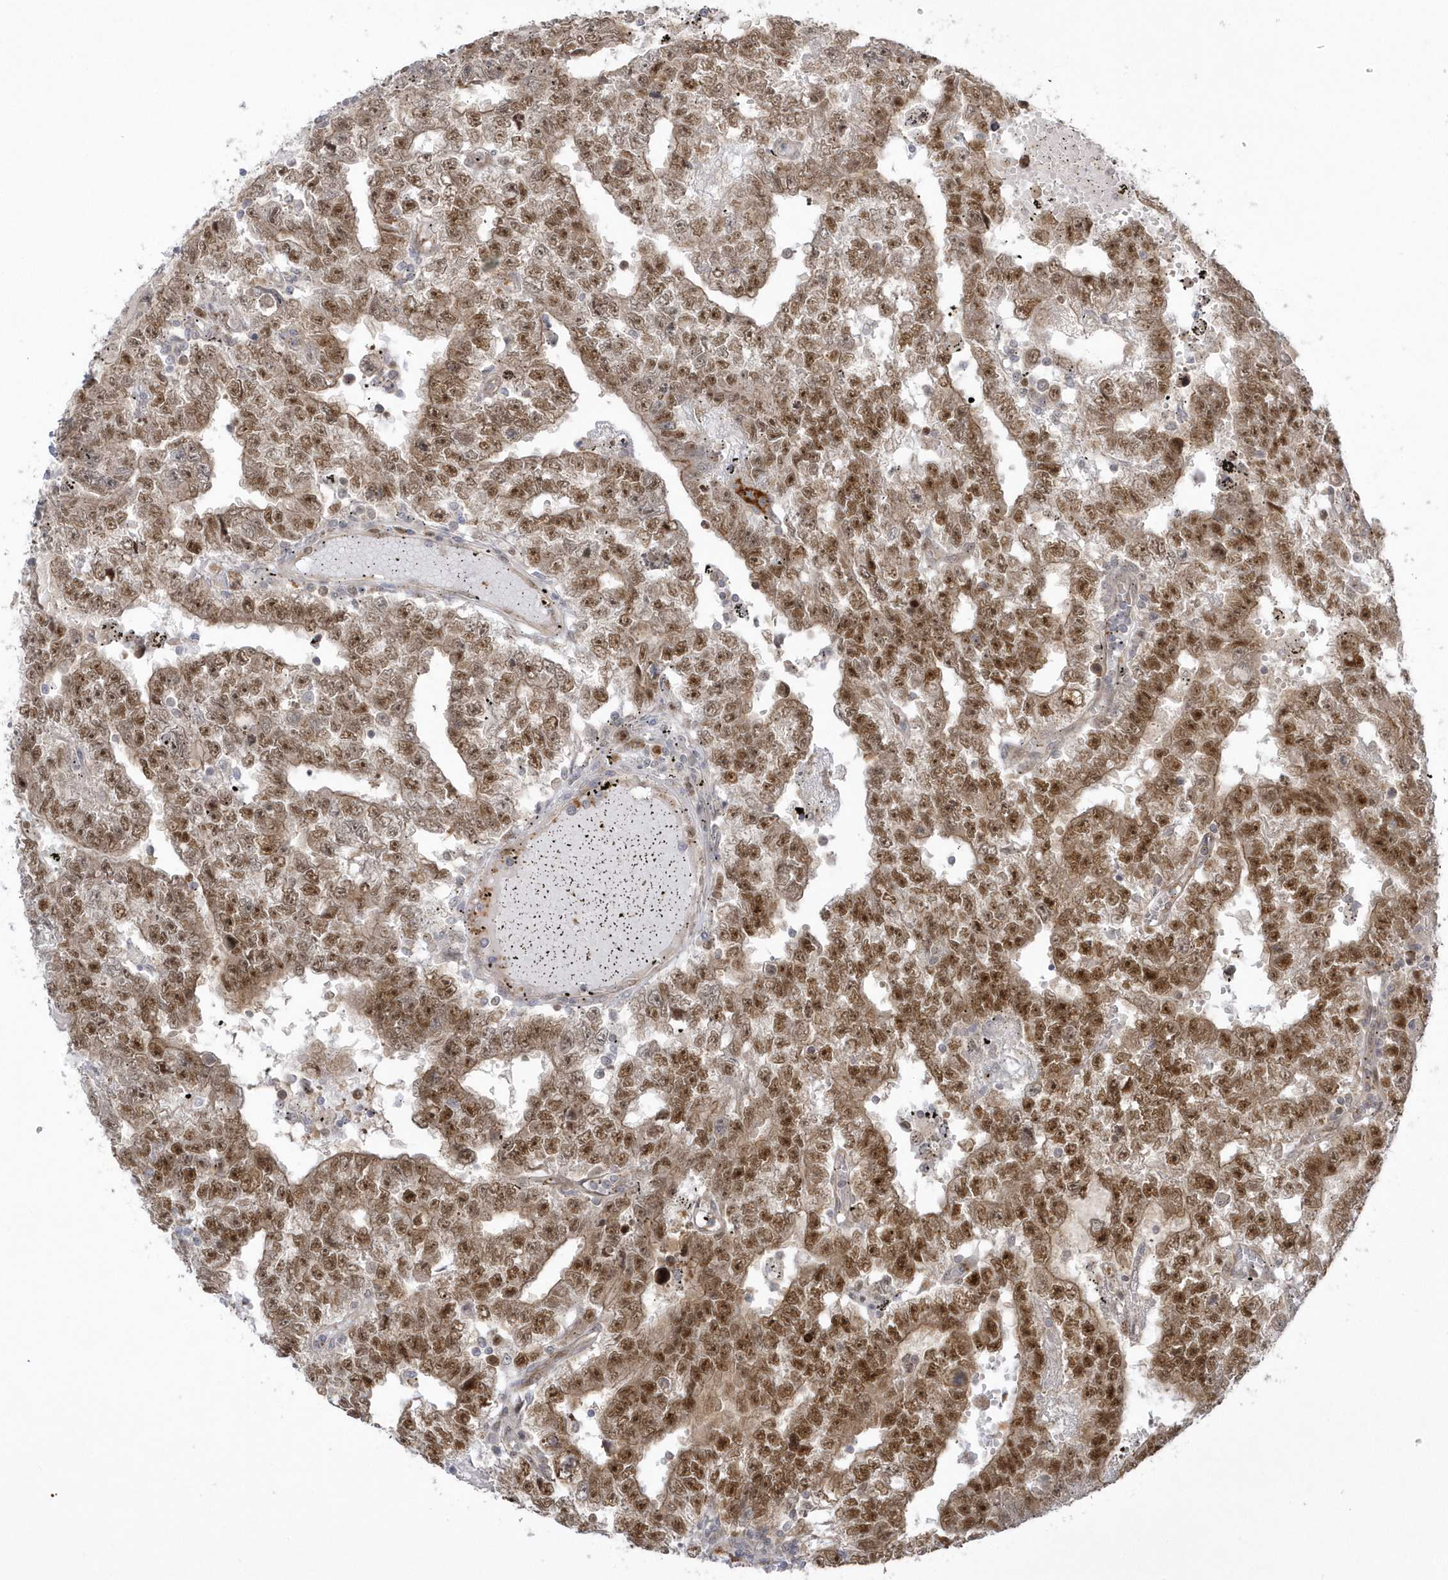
{"staining": {"intensity": "moderate", "quantity": ">75%", "location": "cytoplasmic/membranous,nuclear"}, "tissue": "testis cancer", "cell_type": "Tumor cells", "image_type": "cancer", "snomed": [{"axis": "morphology", "description": "Carcinoma, Embryonal, NOS"}, {"axis": "topography", "description": "Testis"}], "caption": "Immunohistochemistry micrograph of human testis embryonal carcinoma stained for a protein (brown), which displays medium levels of moderate cytoplasmic/membranous and nuclear positivity in about >75% of tumor cells.", "gene": "NAF1", "patient": {"sex": "male", "age": 25}}